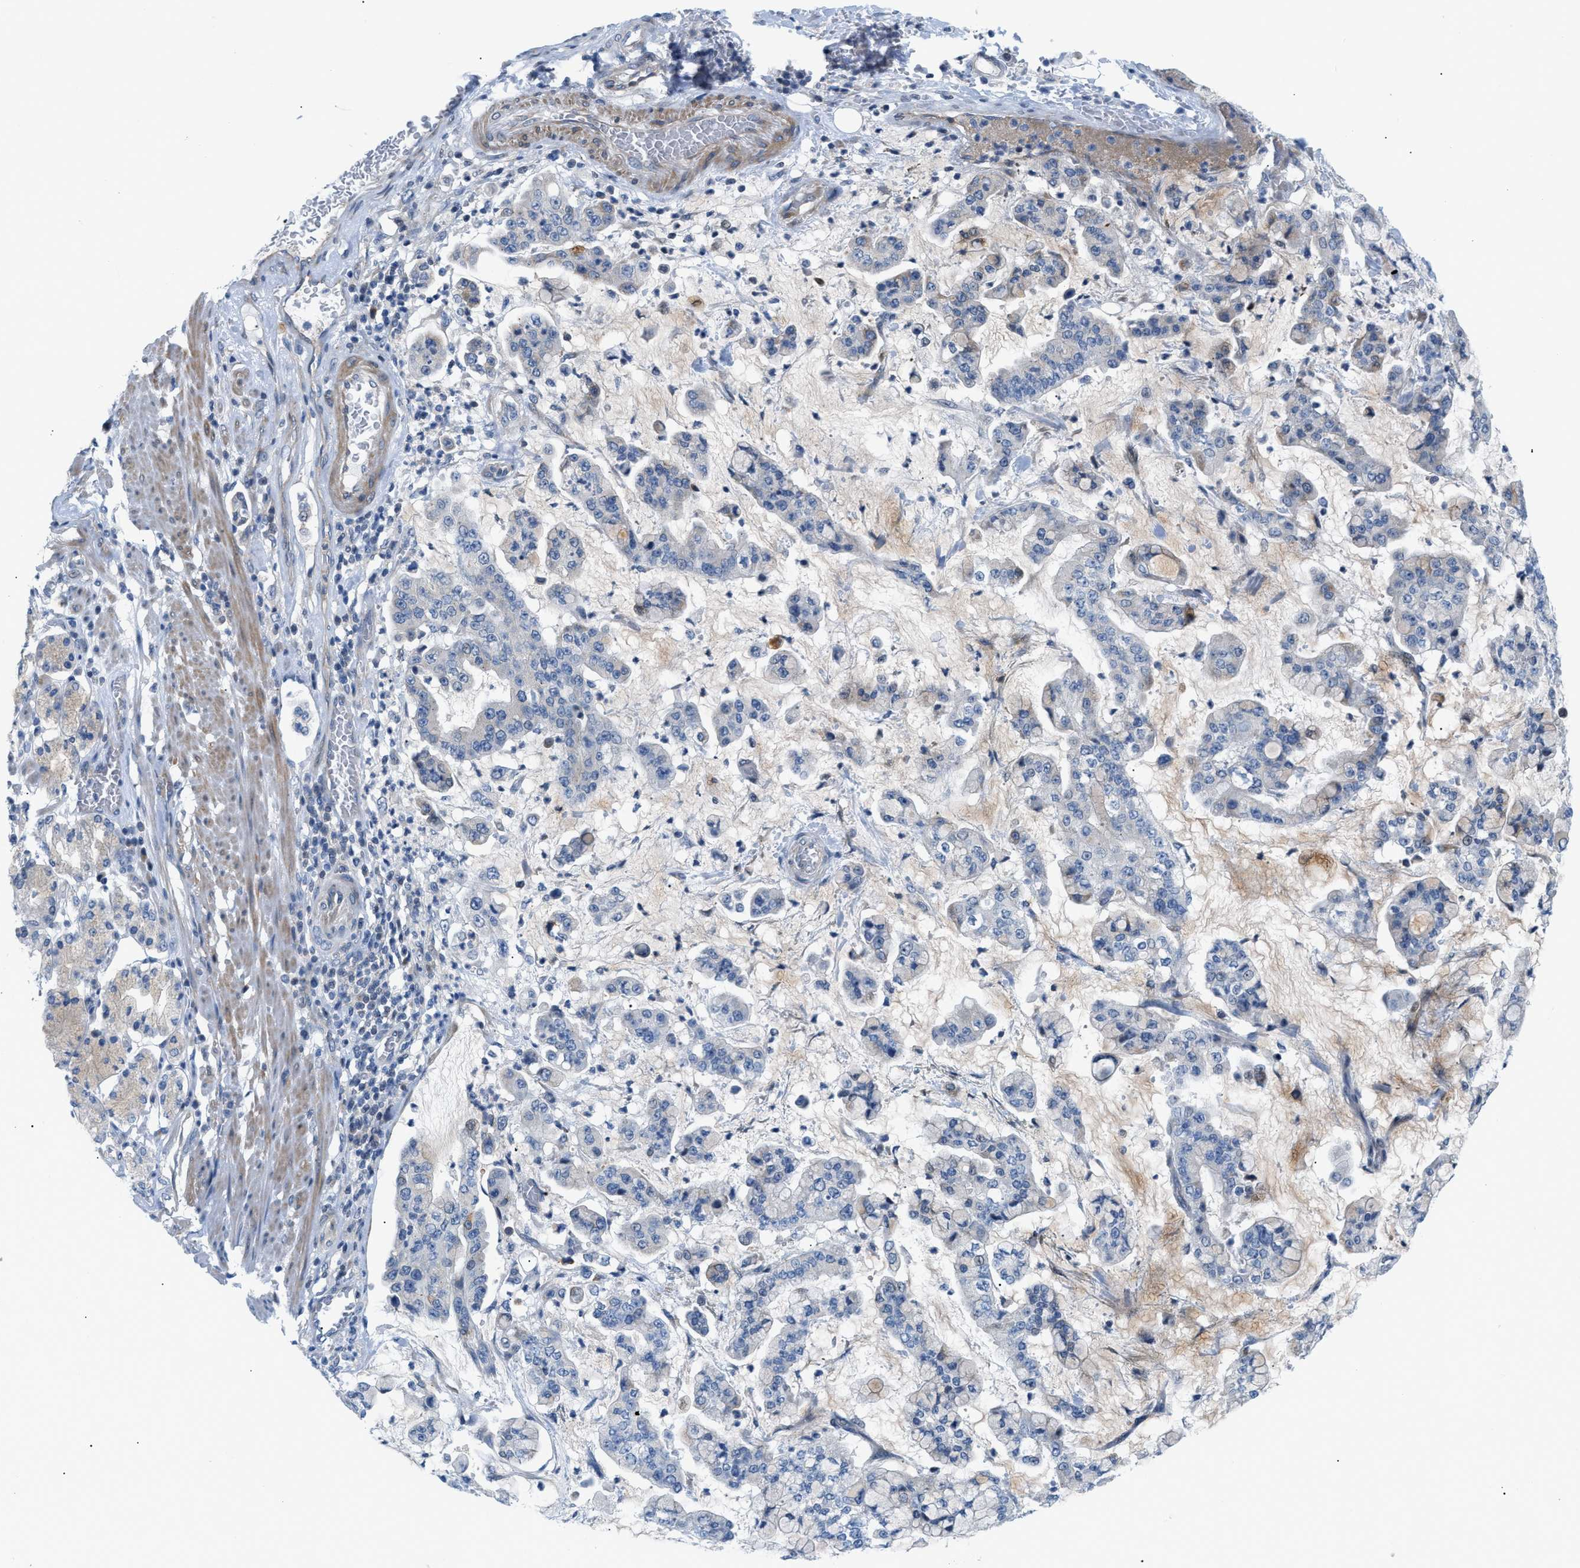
{"staining": {"intensity": "negative", "quantity": "none", "location": "none"}, "tissue": "stomach cancer", "cell_type": "Tumor cells", "image_type": "cancer", "snomed": [{"axis": "morphology", "description": "Normal tissue, NOS"}, {"axis": "morphology", "description": "Adenocarcinoma, NOS"}, {"axis": "topography", "description": "Stomach, upper"}, {"axis": "topography", "description": "Stomach"}], "caption": "Immunohistochemistry image of stomach cancer (adenocarcinoma) stained for a protein (brown), which shows no expression in tumor cells. The staining was performed using DAB to visualize the protein expression in brown, while the nuclei were stained in blue with hematoxylin (Magnification: 20x).", "gene": "FDCSP", "patient": {"sex": "male", "age": 76}}